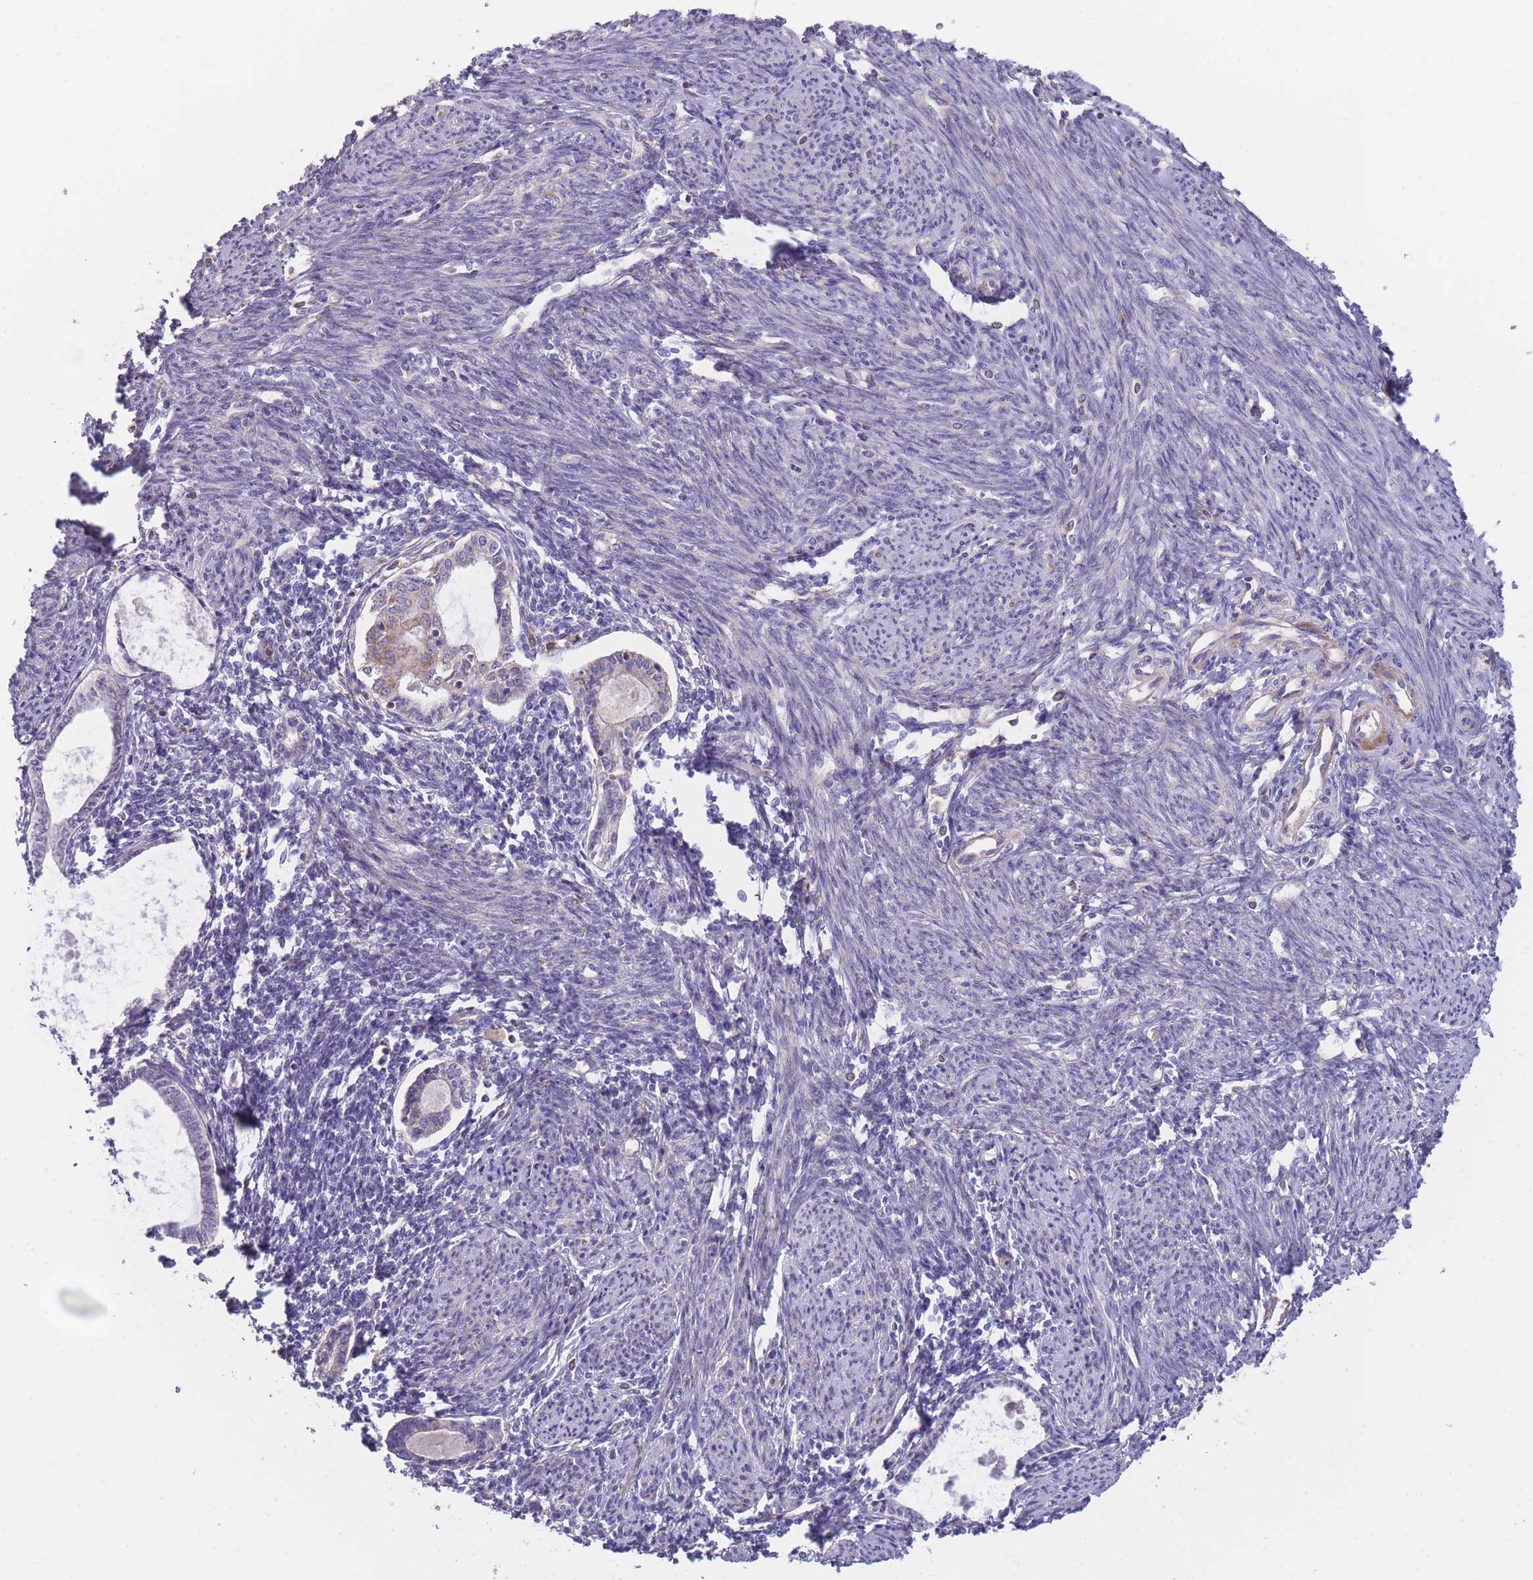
{"staining": {"intensity": "negative", "quantity": "none", "location": "none"}, "tissue": "endometrium", "cell_type": "Cells in endometrial stroma", "image_type": "normal", "snomed": [{"axis": "morphology", "description": "Normal tissue, NOS"}, {"axis": "topography", "description": "Endometrium"}], "caption": "Immunohistochemistry of normal endometrium displays no positivity in cells in endometrial stroma. Brightfield microscopy of immunohistochemistry stained with DAB (3,3'-diaminobenzidine) (brown) and hematoxylin (blue), captured at high magnification.", "gene": "SLC25A42", "patient": {"sex": "female", "age": 63}}